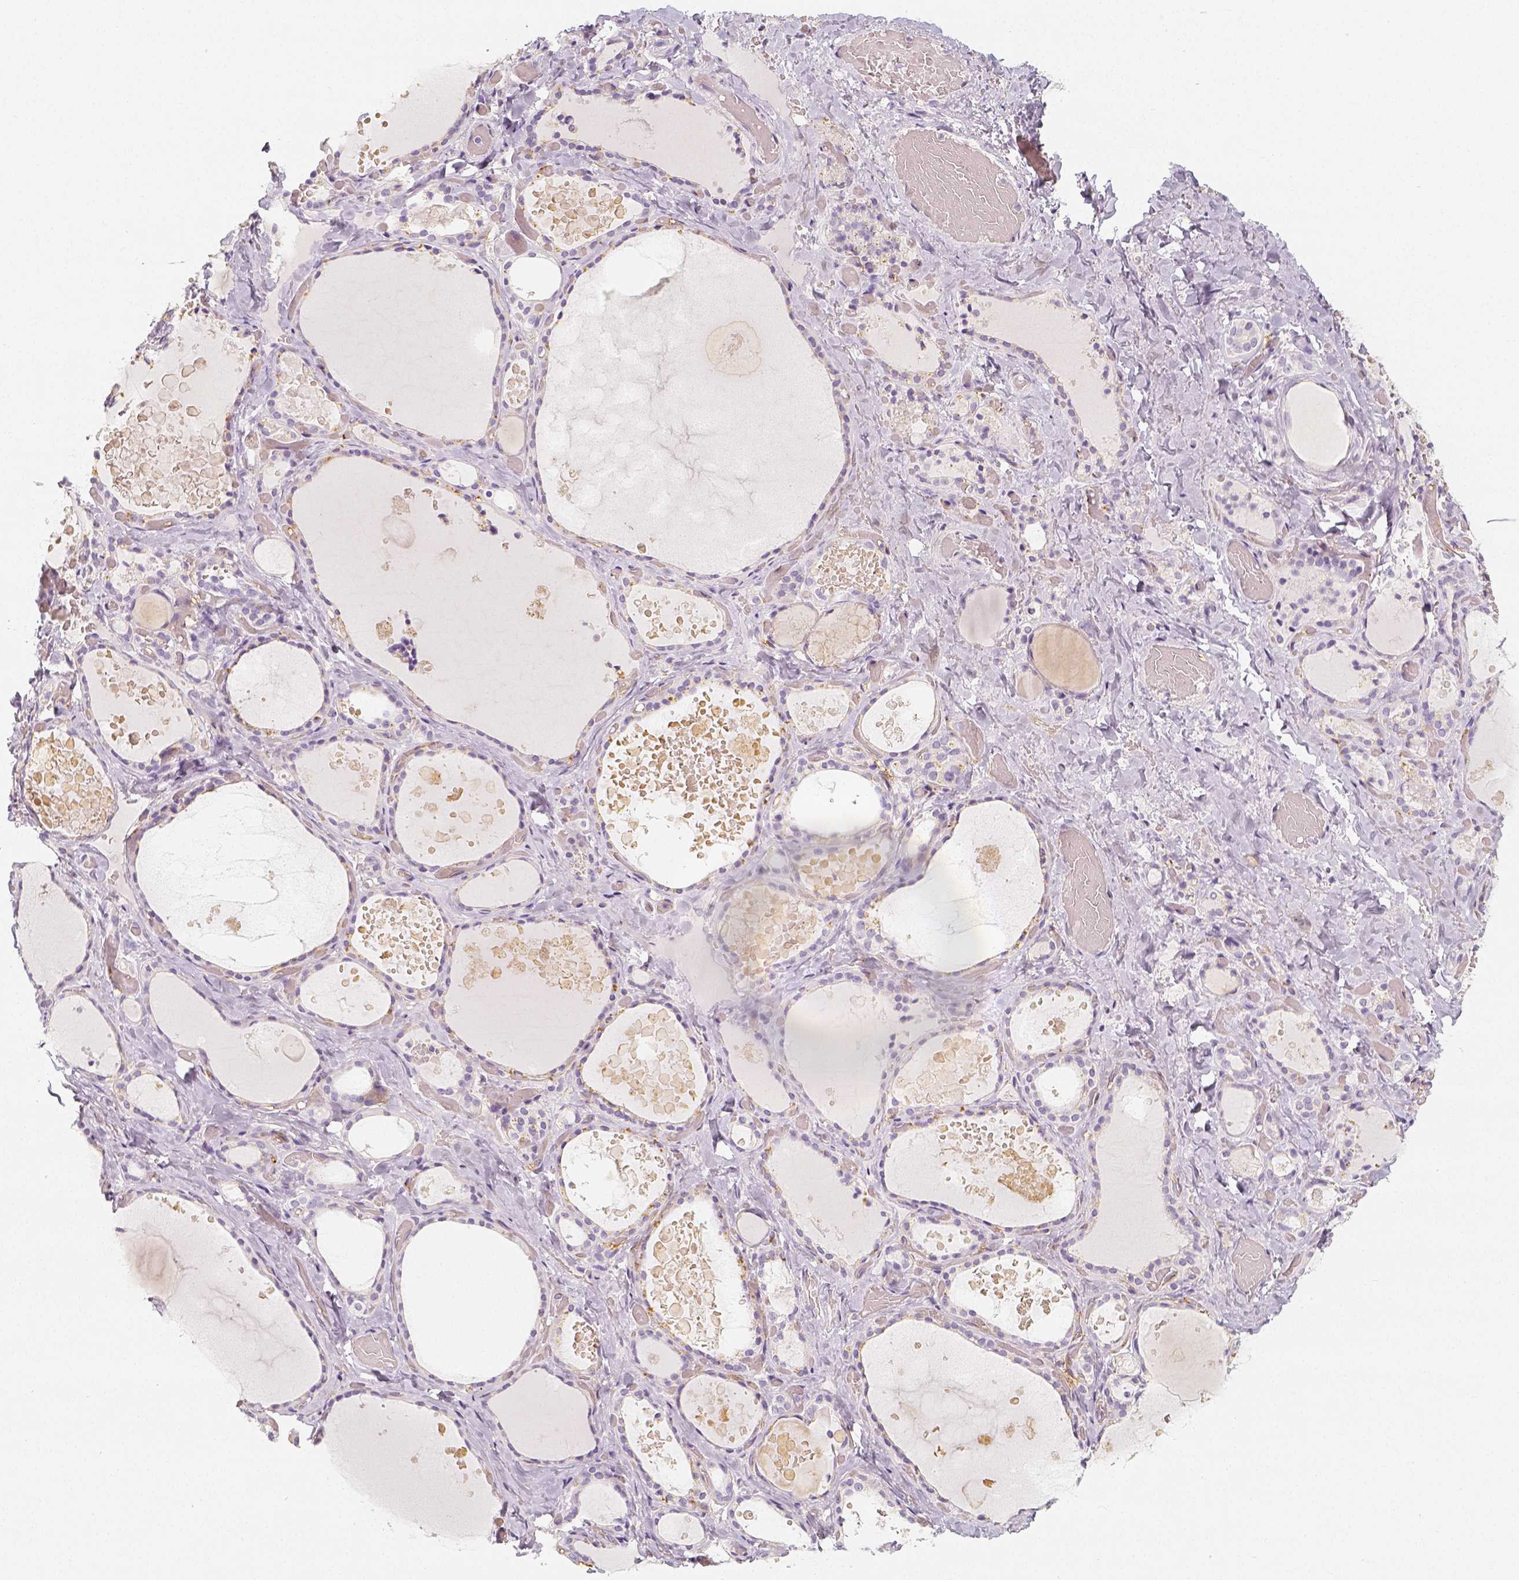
{"staining": {"intensity": "negative", "quantity": "none", "location": "none"}, "tissue": "thyroid gland", "cell_type": "Glandular cells", "image_type": "normal", "snomed": [{"axis": "morphology", "description": "Normal tissue, NOS"}, {"axis": "topography", "description": "Thyroid gland"}], "caption": "Human thyroid gland stained for a protein using IHC displays no staining in glandular cells.", "gene": "THY1", "patient": {"sex": "female", "age": 56}}